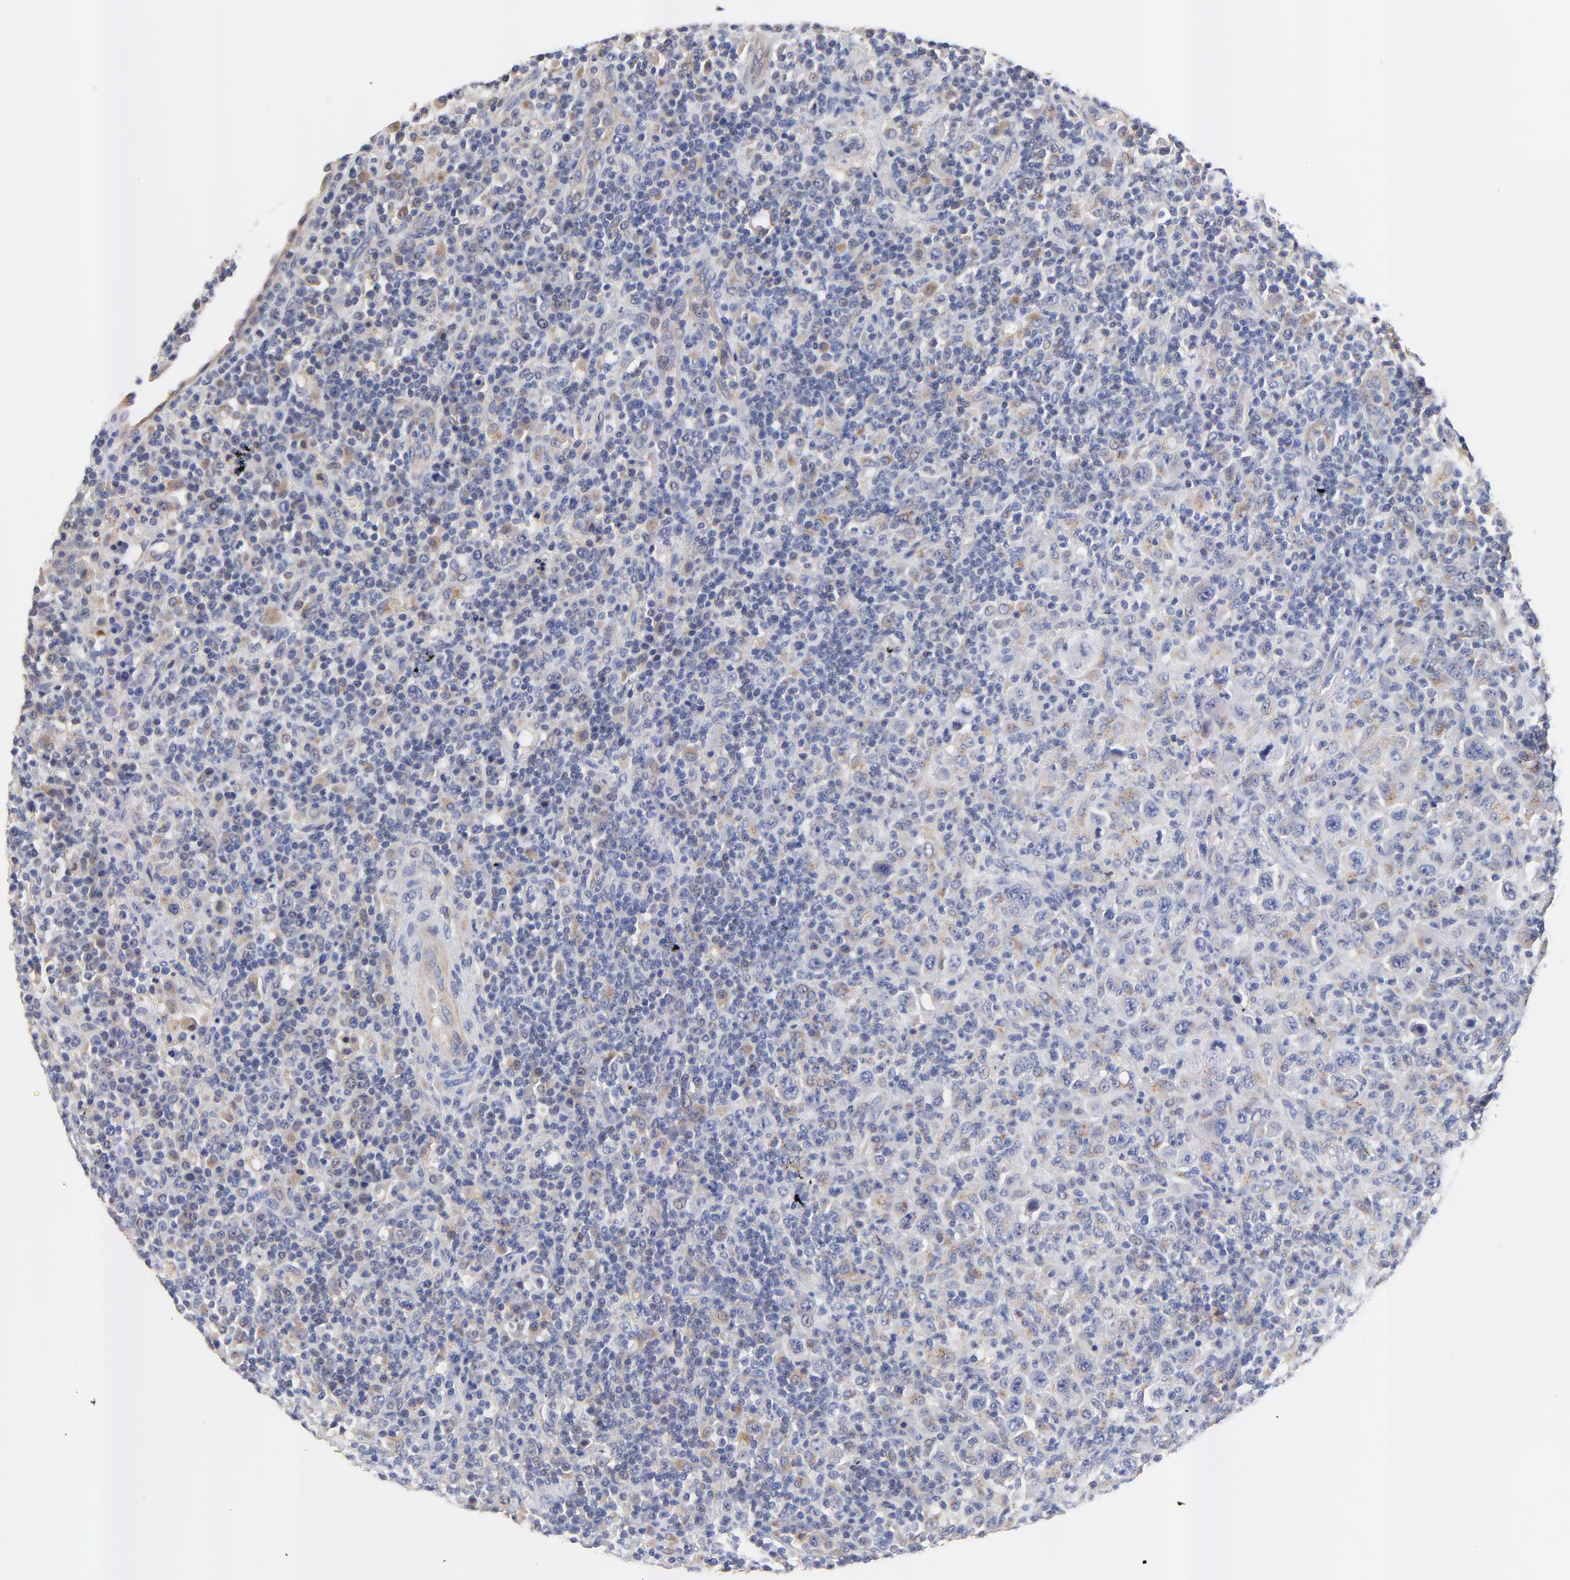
{"staining": {"intensity": "weak", "quantity": "<25%", "location": "cytoplasmic/membranous"}, "tissue": "lymphoma", "cell_type": "Tumor cells", "image_type": "cancer", "snomed": [{"axis": "morphology", "description": "Hodgkin's disease, NOS"}, {"axis": "topography", "description": "Lymph node"}], "caption": "DAB immunohistochemical staining of lymphoma exhibits no significant expression in tumor cells. (DAB (3,3'-diaminobenzidine) IHC with hematoxylin counter stain).", "gene": "FBXL2", "patient": {"sex": "male", "age": 65}}